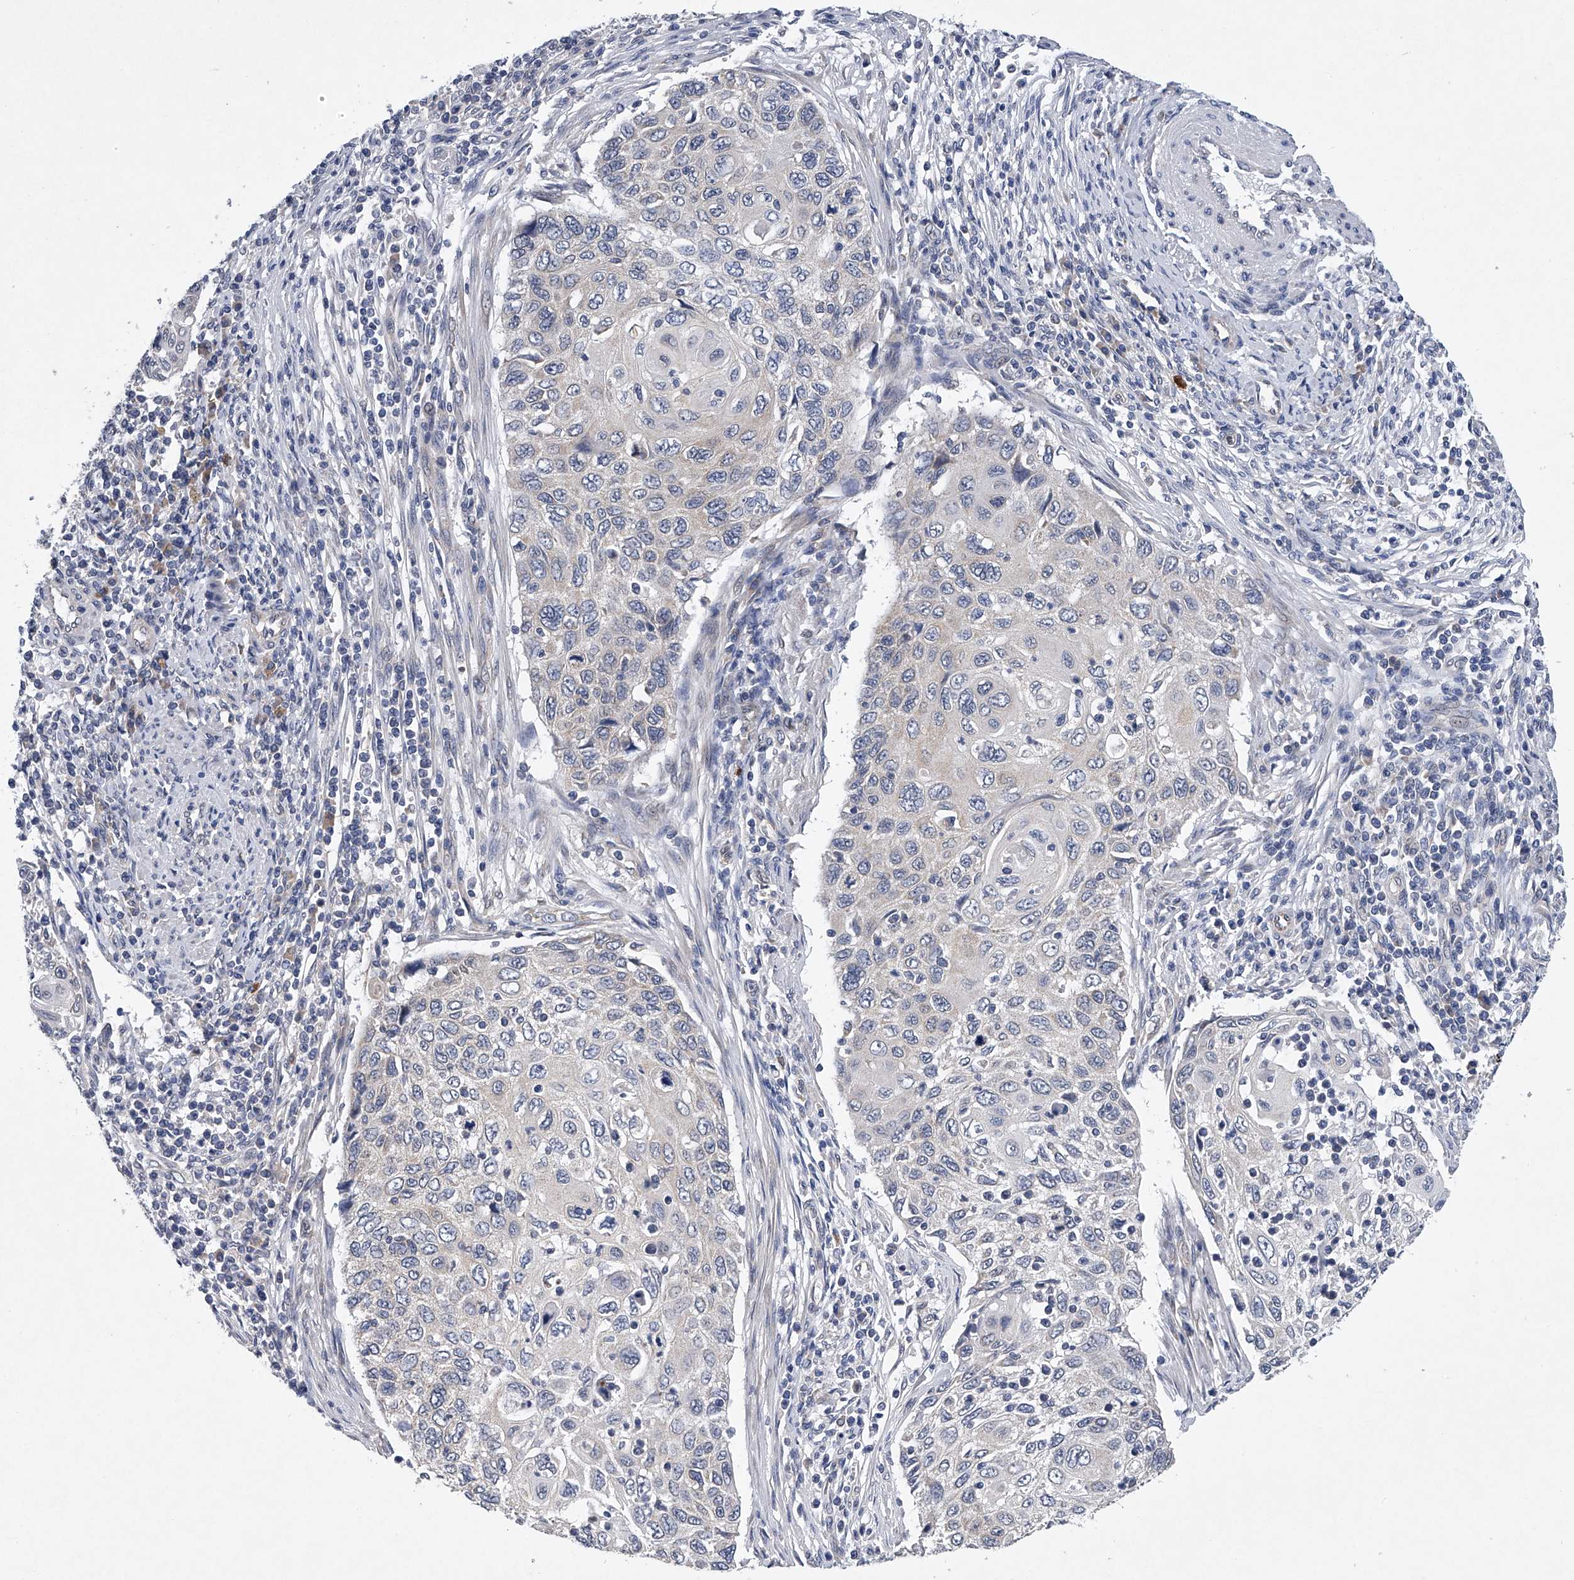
{"staining": {"intensity": "negative", "quantity": "none", "location": "none"}, "tissue": "cervical cancer", "cell_type": "Tumor cells", "image_type": "cancer", "snomed": [{"axis": "morphology", "description": "Squamous cell carcinoma, NOS"}, {"axis": "topography", "description": "Cervix"}], "caption": "Immunohistochemistry (IHC) histopathology image of neoplastic tissue: cervical cancer stained with DAB (3,3'-diaminobenzidine) displays no significant protein staining in tumor cells.", "gene": "RNF5", "patient": {"sex": "female", "age": 70}}